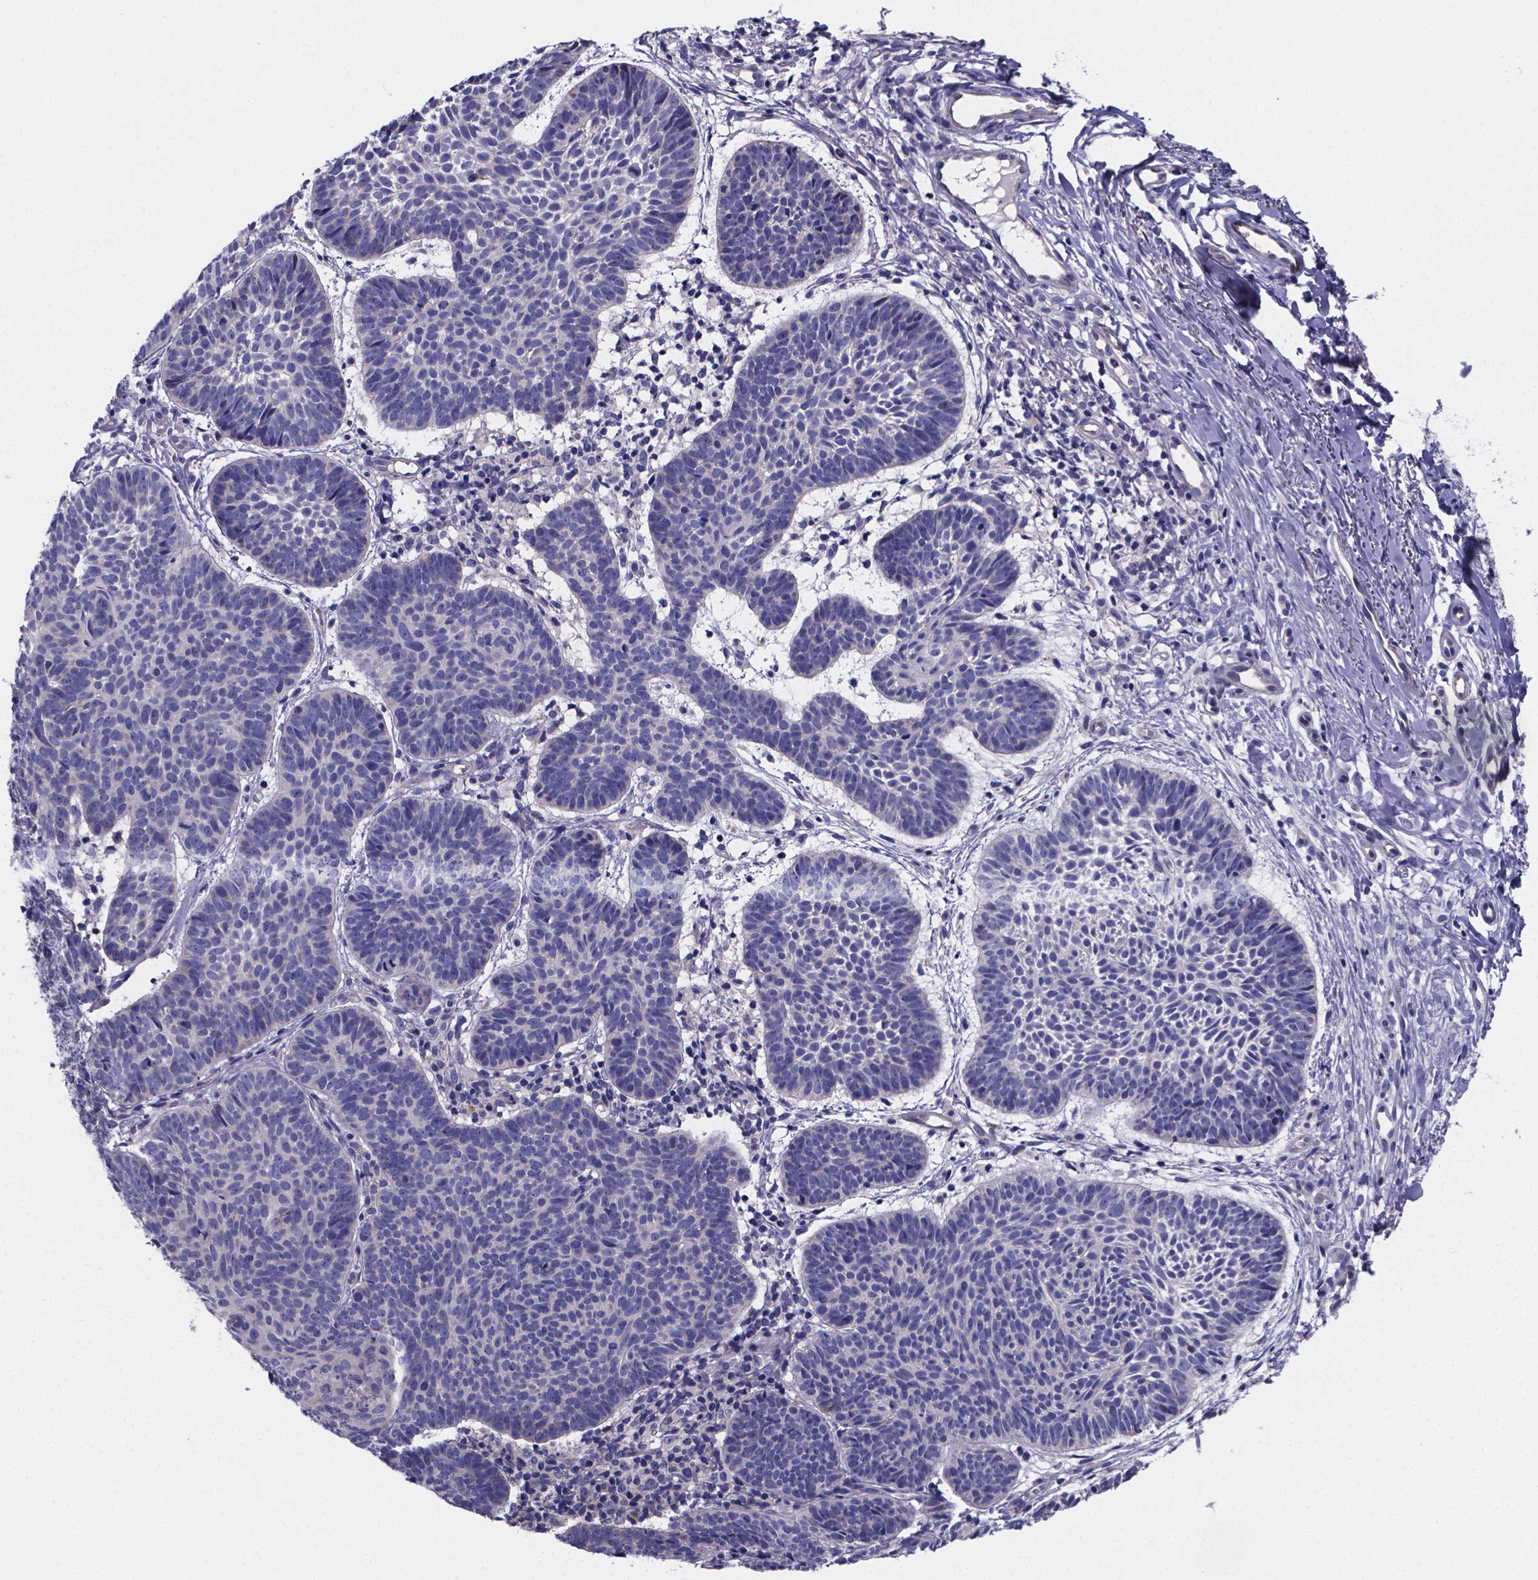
{"staining": {"intensity": "negative", "quantity": "none", "location": "none"}, "tissue": "skin cancer", "cell_type": "Tumor cells", "image_type": "cancer", "snomed": [{"axis": "morphology", "description": "Basal cell carcinoma"}, {"axis": "topography", "description": "Skin"}], "caption": "This is an IHC photomicrograph of human basal cell carcinoma (skin). There is no staining in tumor cells.", "gene": "SFRP4", "patient": {"sex": "male", "age": 72}}